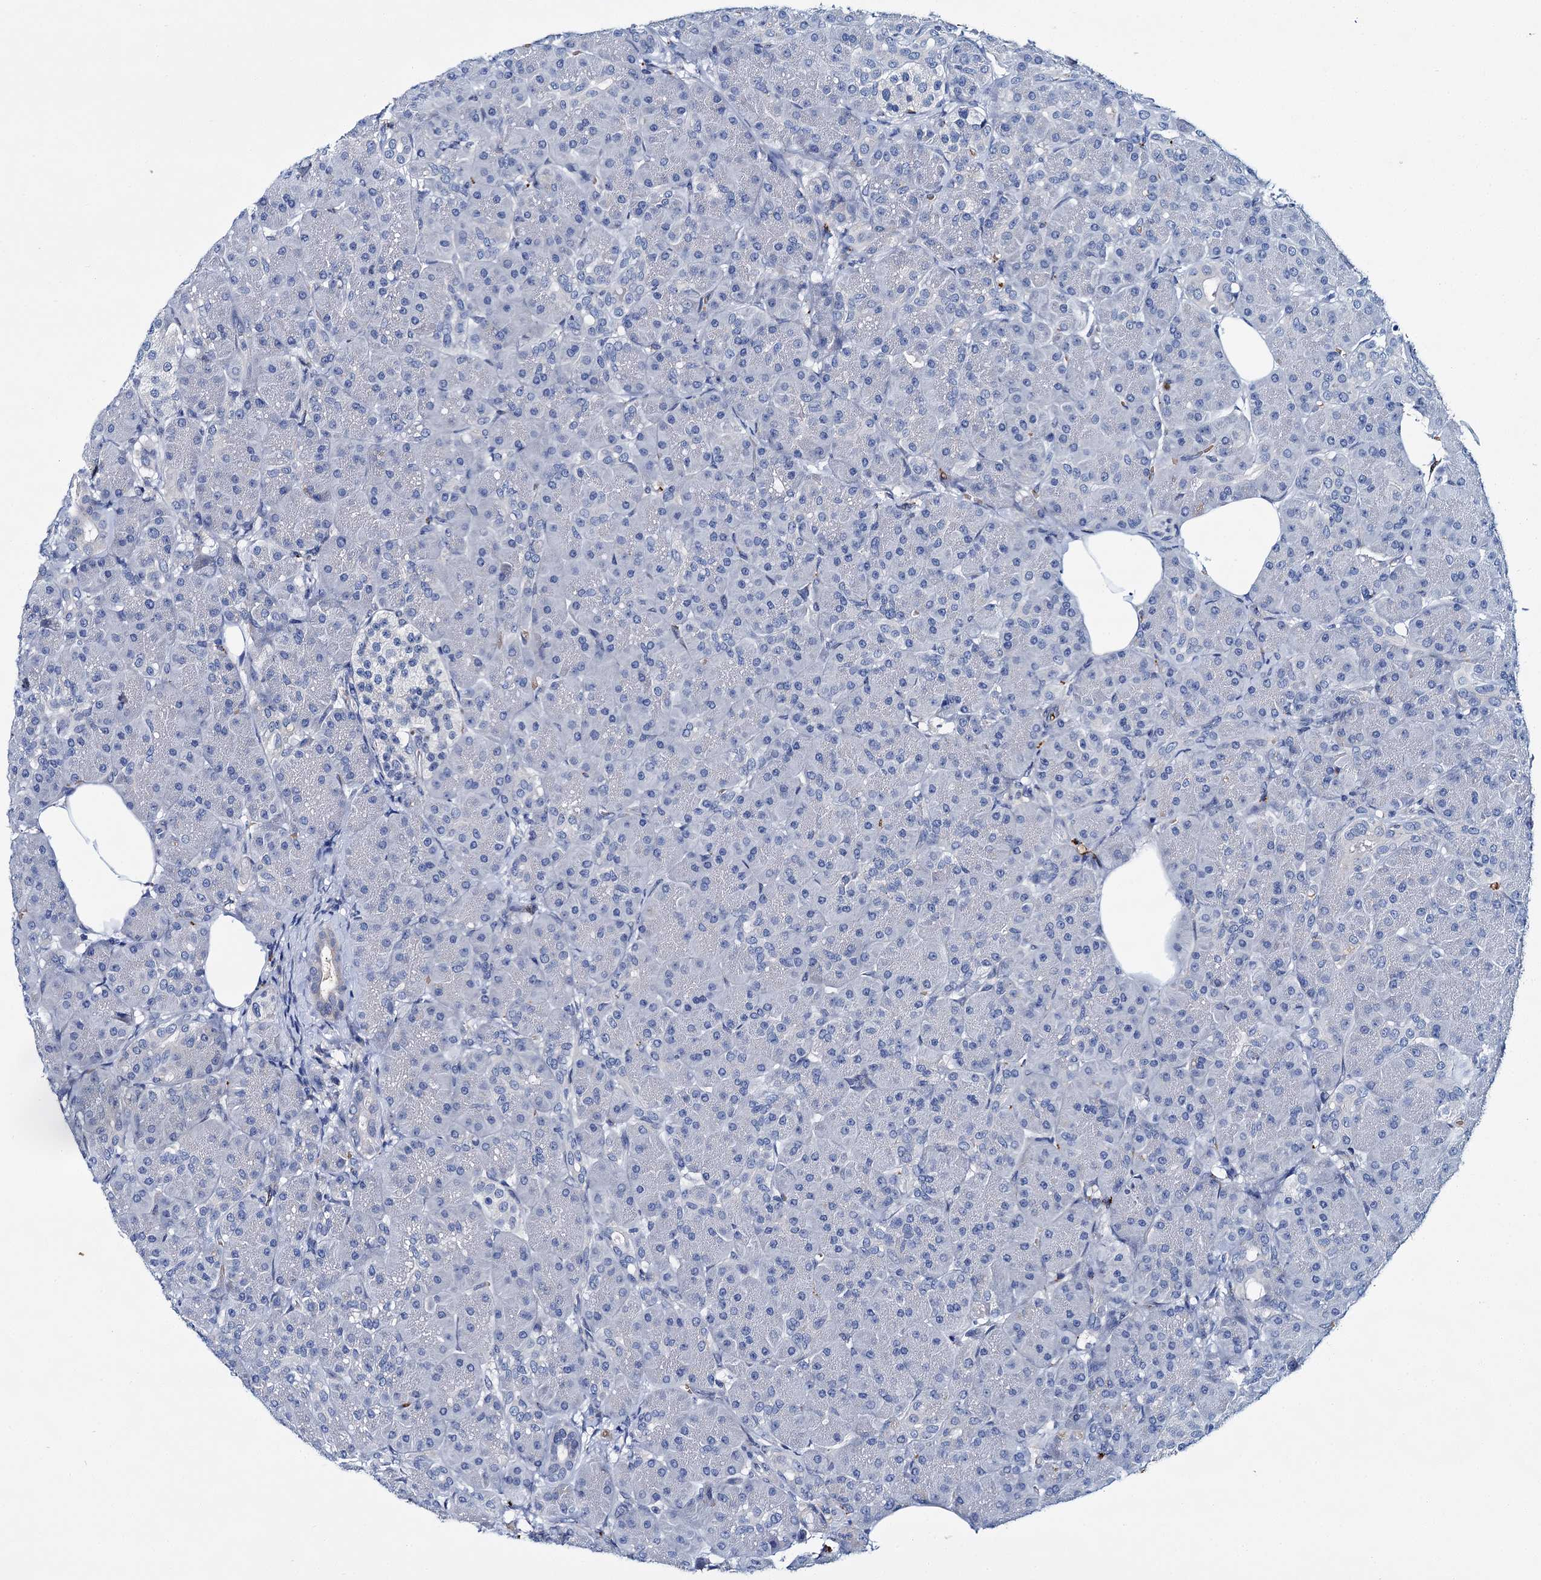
{"staining": {"intensity": "negative", "quantity": "none", "location": "none"}, "tissue": "pancreas", "cell_type": "Exocrine glandular cells", "image_type": "normal", "snomed": [{"axis": "morphology", "description": "Normal tissue, NOS"}, {"axis": "topography", "description": "Pancreas"}], "caption": "A photomicrograph of human pancreas is negative for staining in exocrine glandular cells. The staining is performed using DAB (3,3'-diaminobenzidine) brown chromogen with nuclei counter-stained in using hematoxylin.", "gene": "ATG2A", "patient": {"sex": "male", "age": 63}}